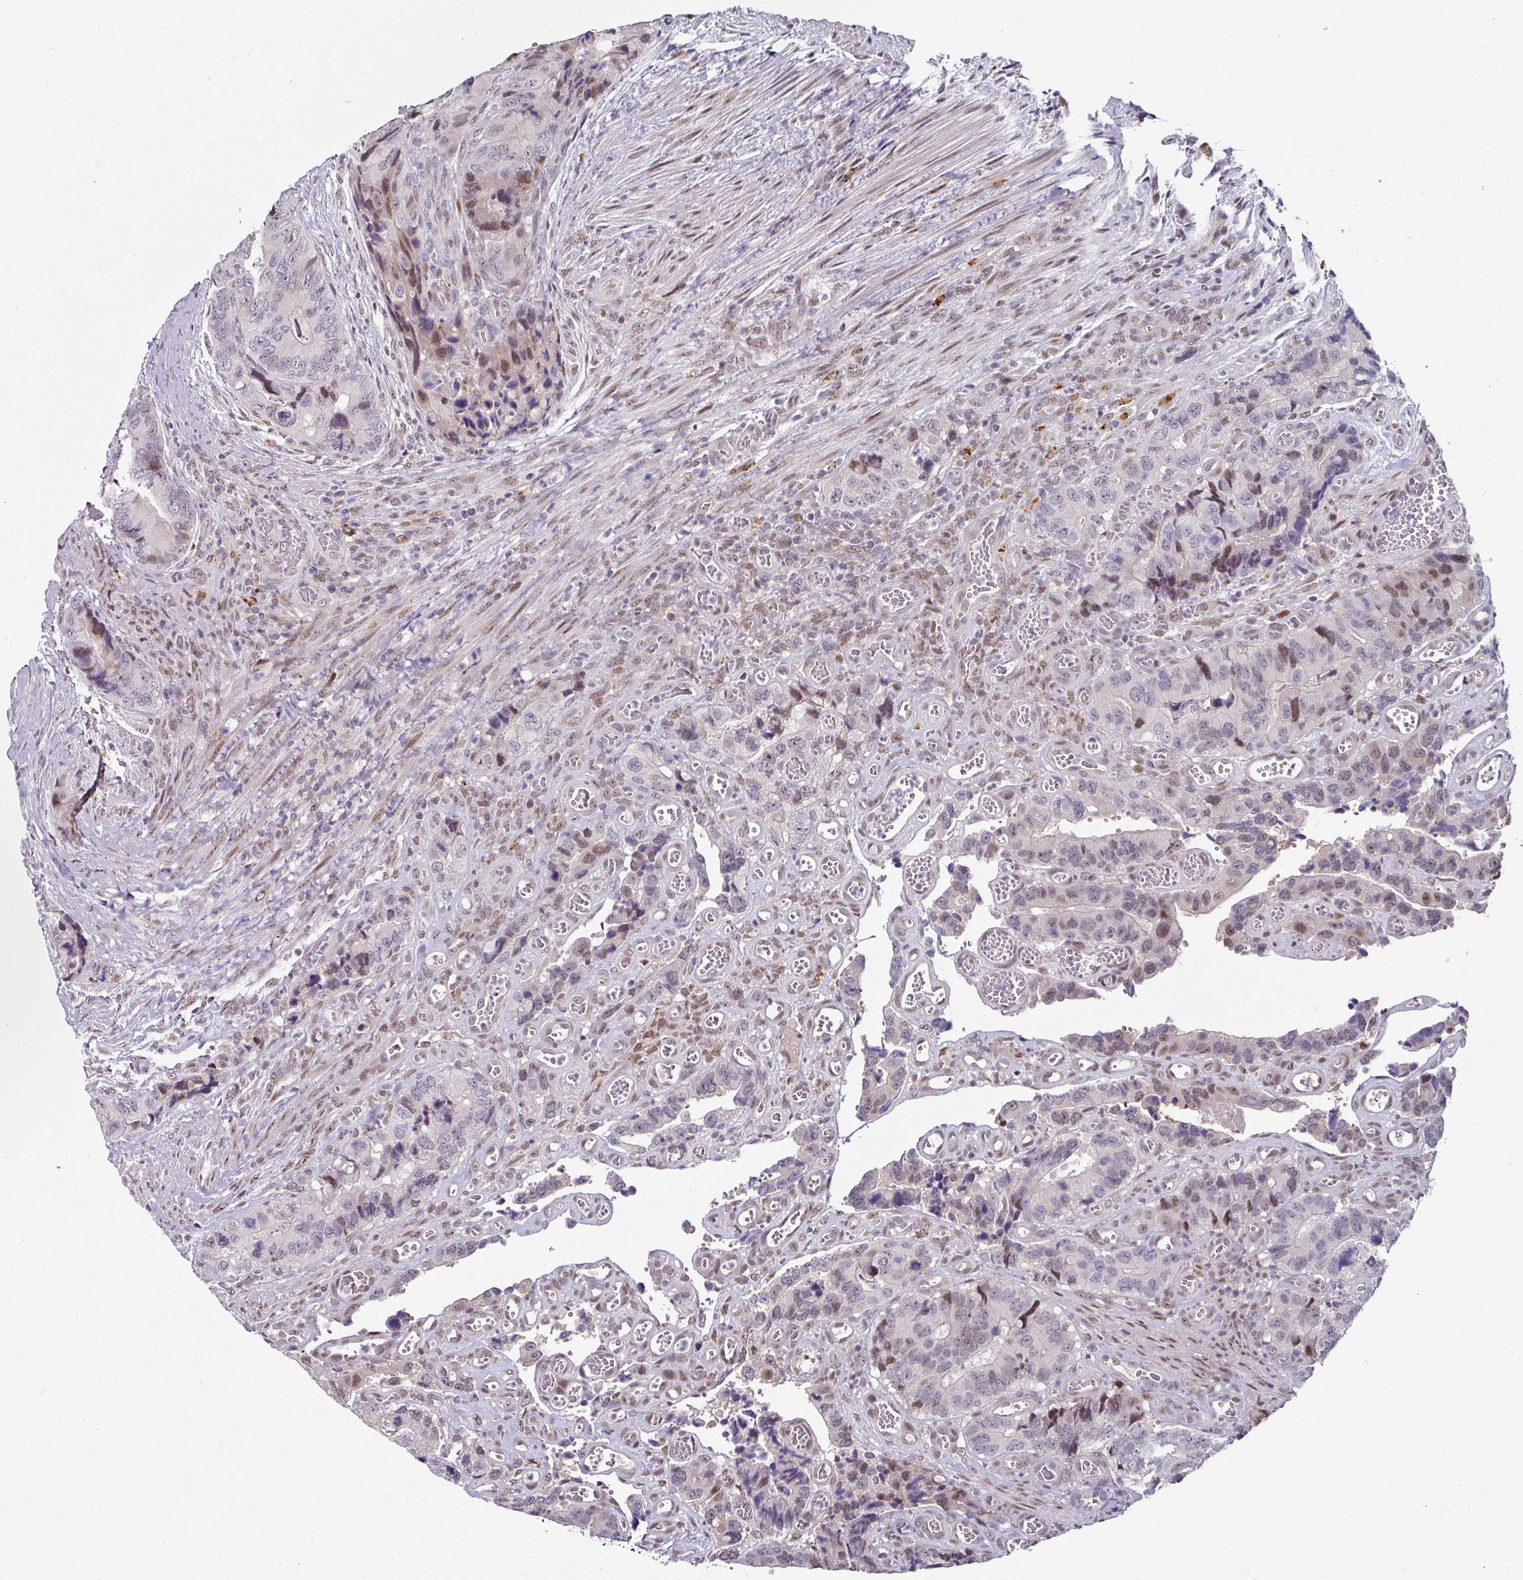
{"staining": {"intensity": "weak", "quantity": "<25%", "location": "nuclear"}, "tissue": "colorectal cancer", "cell_type": "Tumor cells", "image_type": "cancer", "snomed": [{"axis": "morphology", "description": "Adenocarcinoma, NOS"}, {"axis": "topography", "description": "Colon"}], "caption": "Immunohistochemical staining of colorectal adenocarcinoma demonstrates no significant positivity in tumor cells.", "gene": "SWSAP1", "patient": {"sex": "male", "age": 84}}